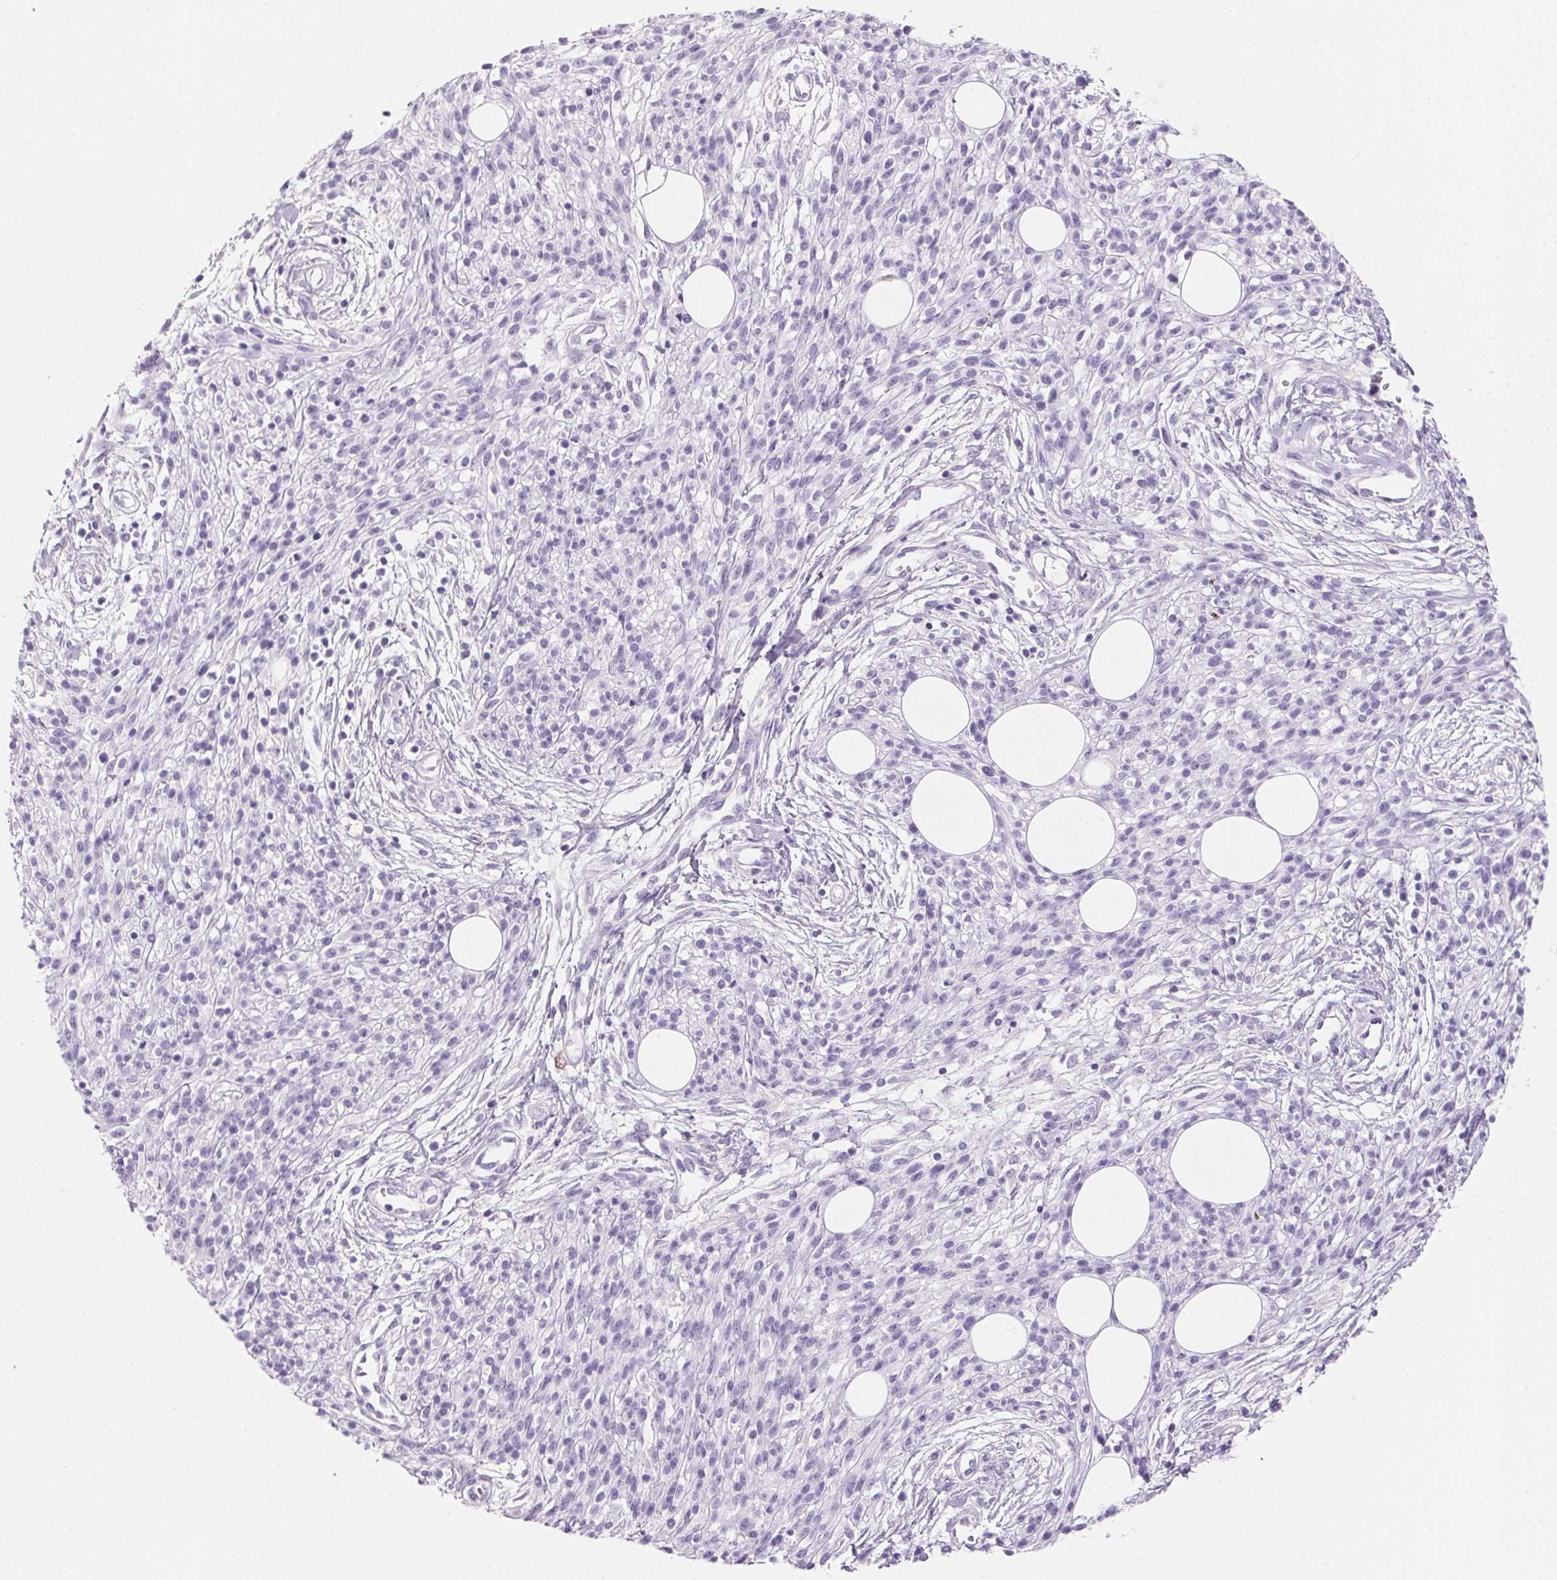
{"staining": {"intensity": "negative", "quantity": "none", "location": "none"}, "tissue": "melanoma", "cell_type": "Tumor cells", "image_type": "cancer", "snomed": [{"axis": "morphology", "description": "Malignant melanoma, NOS"}, {"axis": "topography", "description": "Skin"}, {"axis": "topography", "description": "Skin of trunk"}], "caption": "Tumor cells are negative for protein expression in human malignant melanoma.", "gene": "PRSS3", "patient": {"sex": "male", "age": 74}}